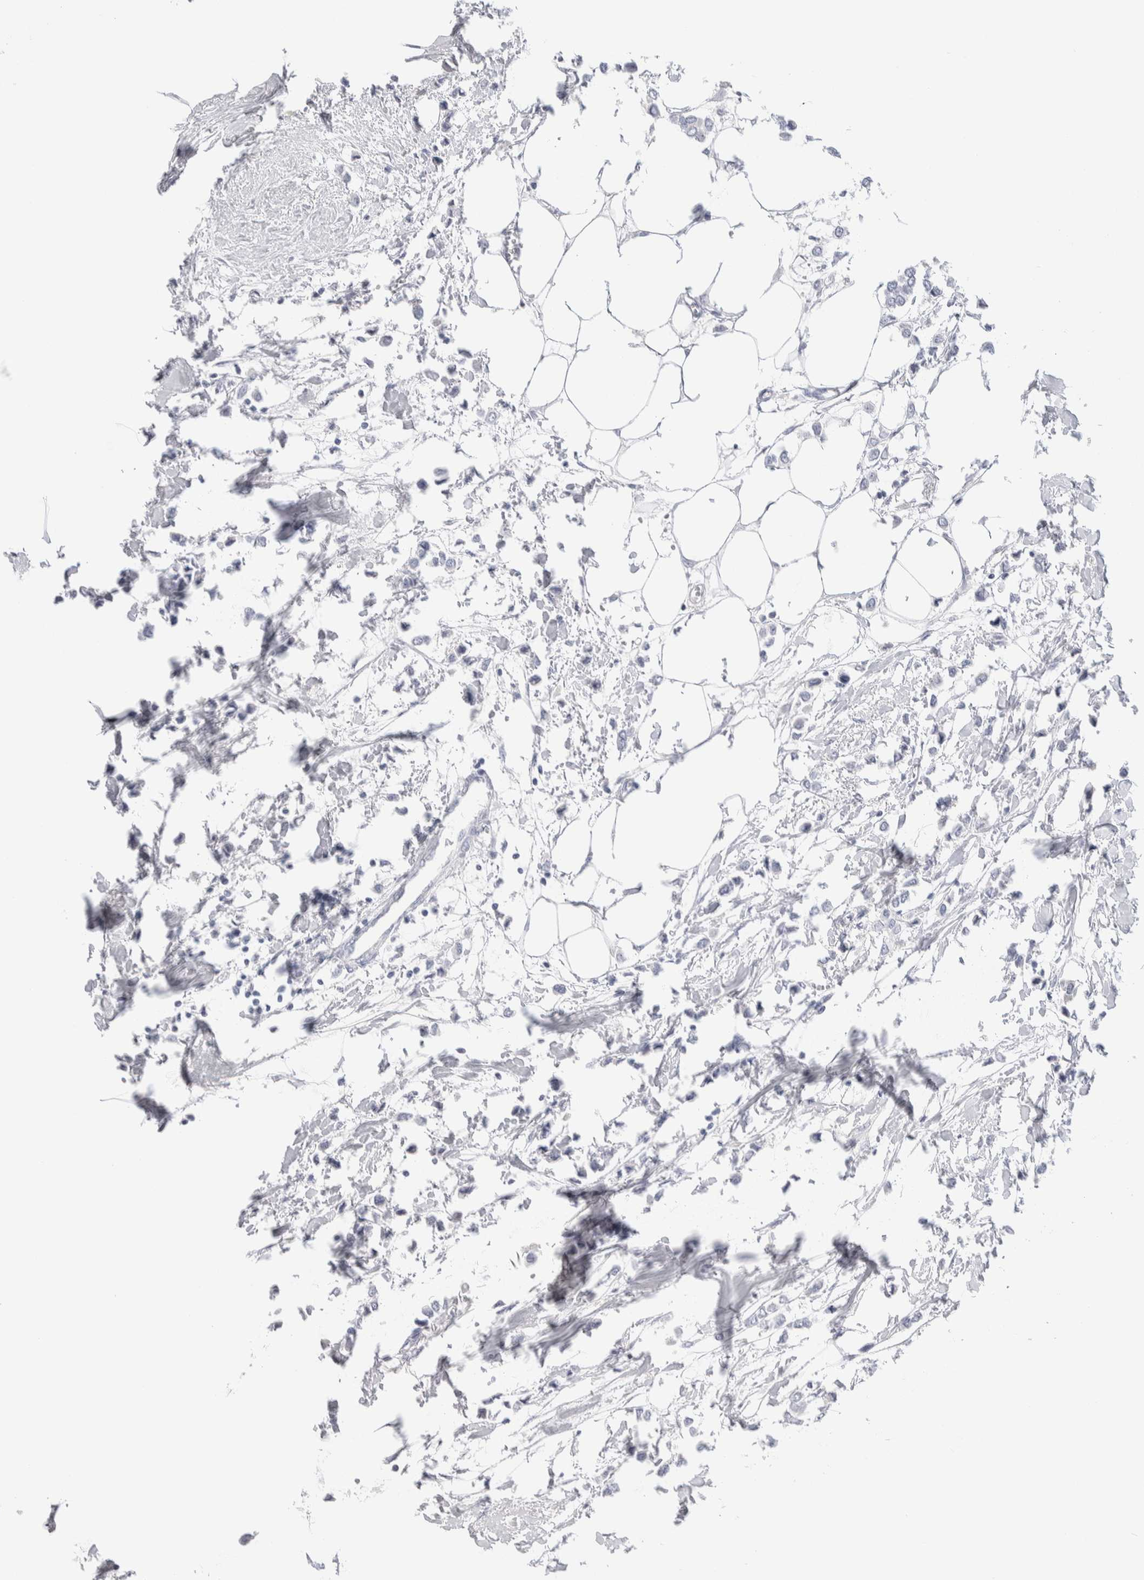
{"staining": {"intensity": "negative", "quantity": "none", "location": "none"}, "tissue": "breast cancer", "cell_type": "Tumor cells", "image_type": "cancer", "snomed": [{"axis": "morphology", "description": "Lobular carcinoma"}, {"axis": "topography", "description": "Breast"}], "caption": "Breast cancer (lobular carcinoma) stained for a protein using immunohistochemistry shows no staining tumor cells.", "gene": "GDA", "patient": {"sex": "female", "age": 51}}